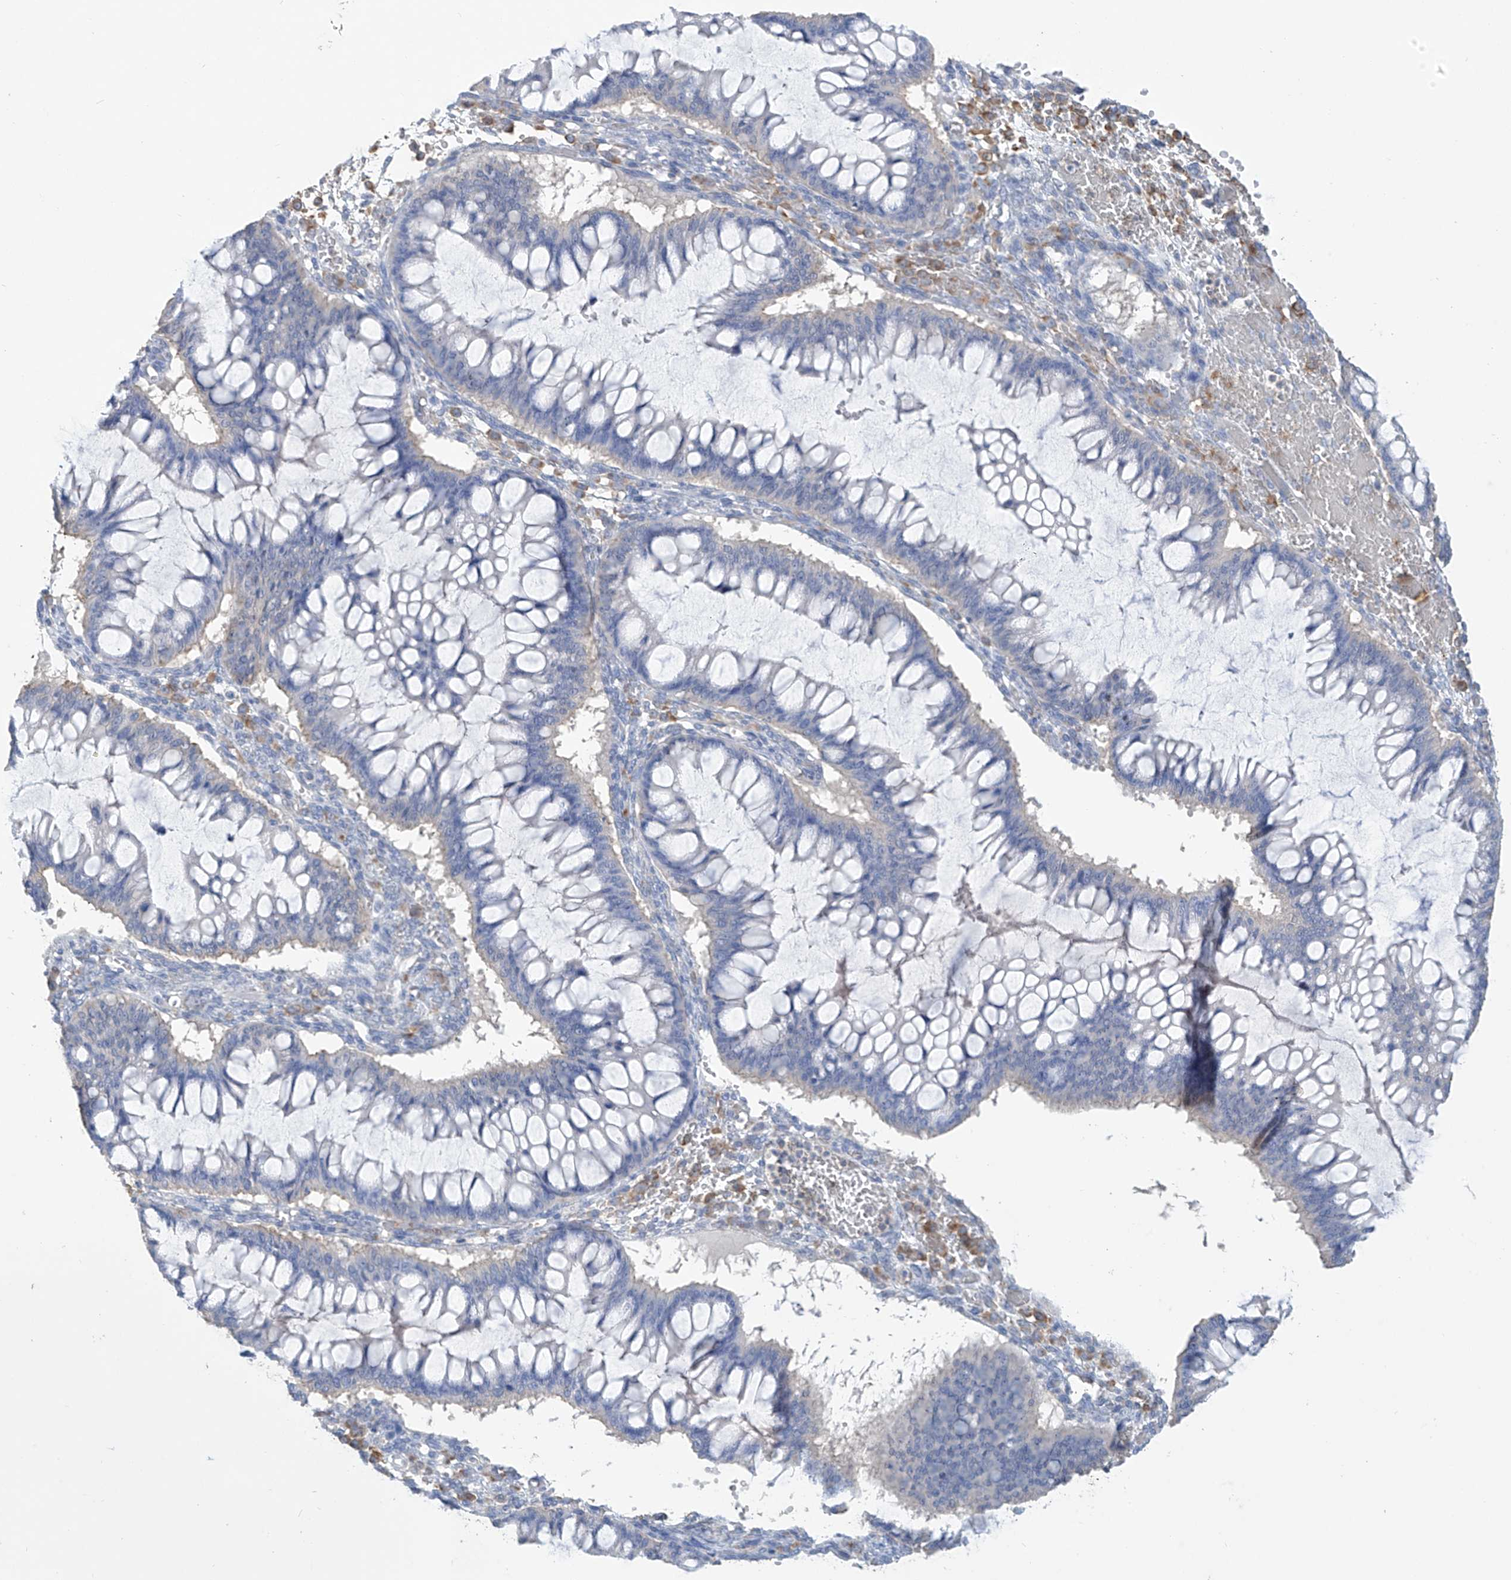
{"staining": {"intensity": "negative", "quantity": "none", "location": "none"}, "tissue": "ovarian cancer", "cell_type": "Tumor cells", "image_type": "cancer", "snomed": [{"axis": "morphology", "description": "Cystadenocarcinoma, mucinous, NOS"}, {"axis": "topography", "description": "Ovary"}], "caption": "This is a image of immunohistochemistry (IHC) staining of ovarian mucinous cystadenocarcinoma, which shows no expression in tumor cells.", "gene": "OGT", "patient": {"sex": "female", "age": 73}}